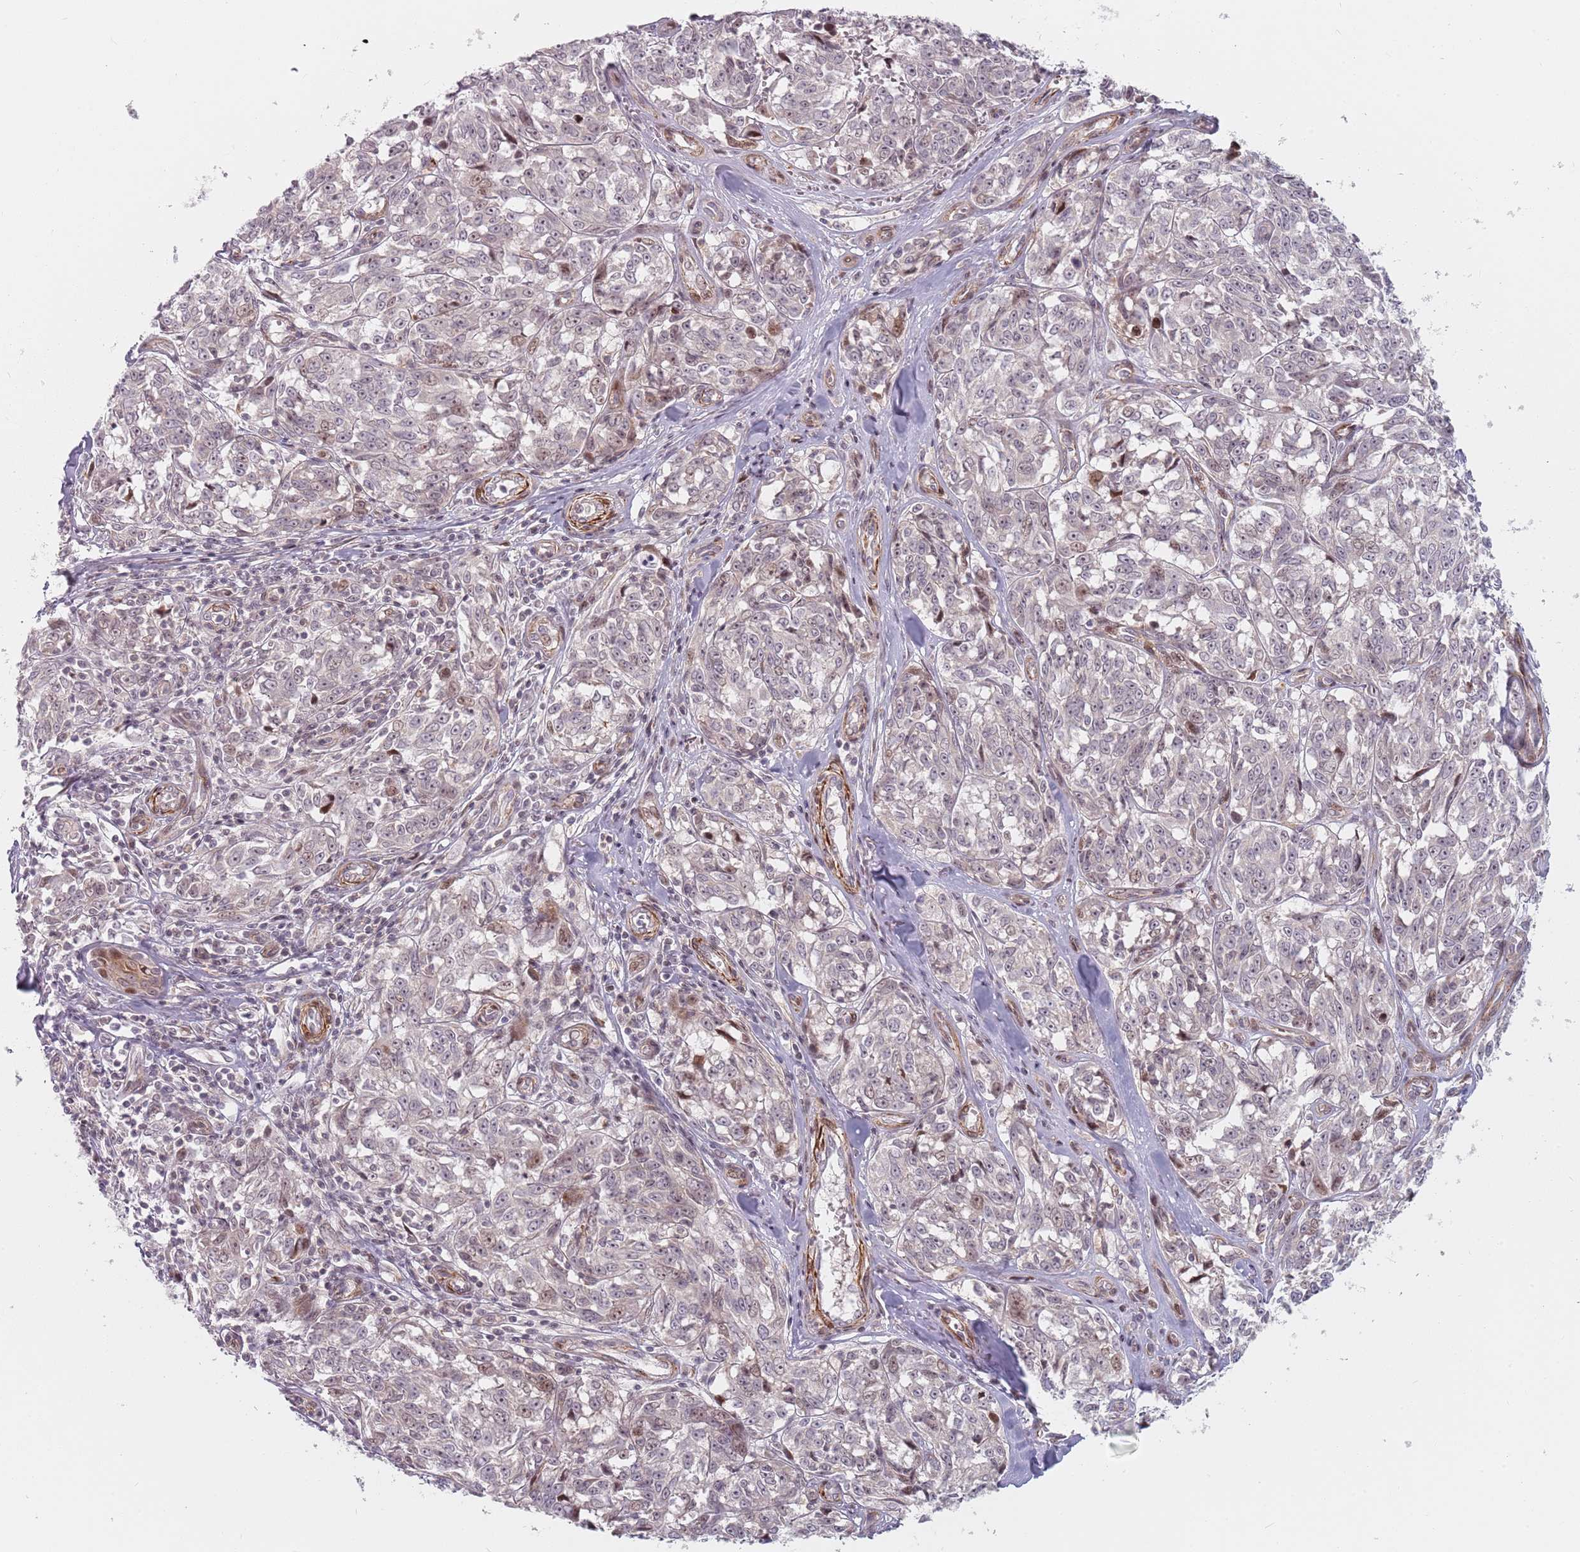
{"staining": {"intensity": "moderate", "quantity": "<25%", "location": "nuclear"}, "tissue": "melanoma", "cell_type": "Tumor cells", "image_type": "cancer", "snomed": [{"axis": "morphology", "description": "Normal tissue, NOS"}, {"axis": "morphology", "description": "Malignant melanoma, NOS"}, {"axis": "topography", "description": "Skin"}], "caption": "Immunohistochemical staining of malignant melanoma displays low levels of moderate nuclear expression in approximately <25% of tumor cells. (DAB (3,3'-diaminobenzidine) IHC, brown staining for protein, blue staining for nuclei).", "gene": "RPS6KA2", "patient": {"sex": "female", "age": 64}}